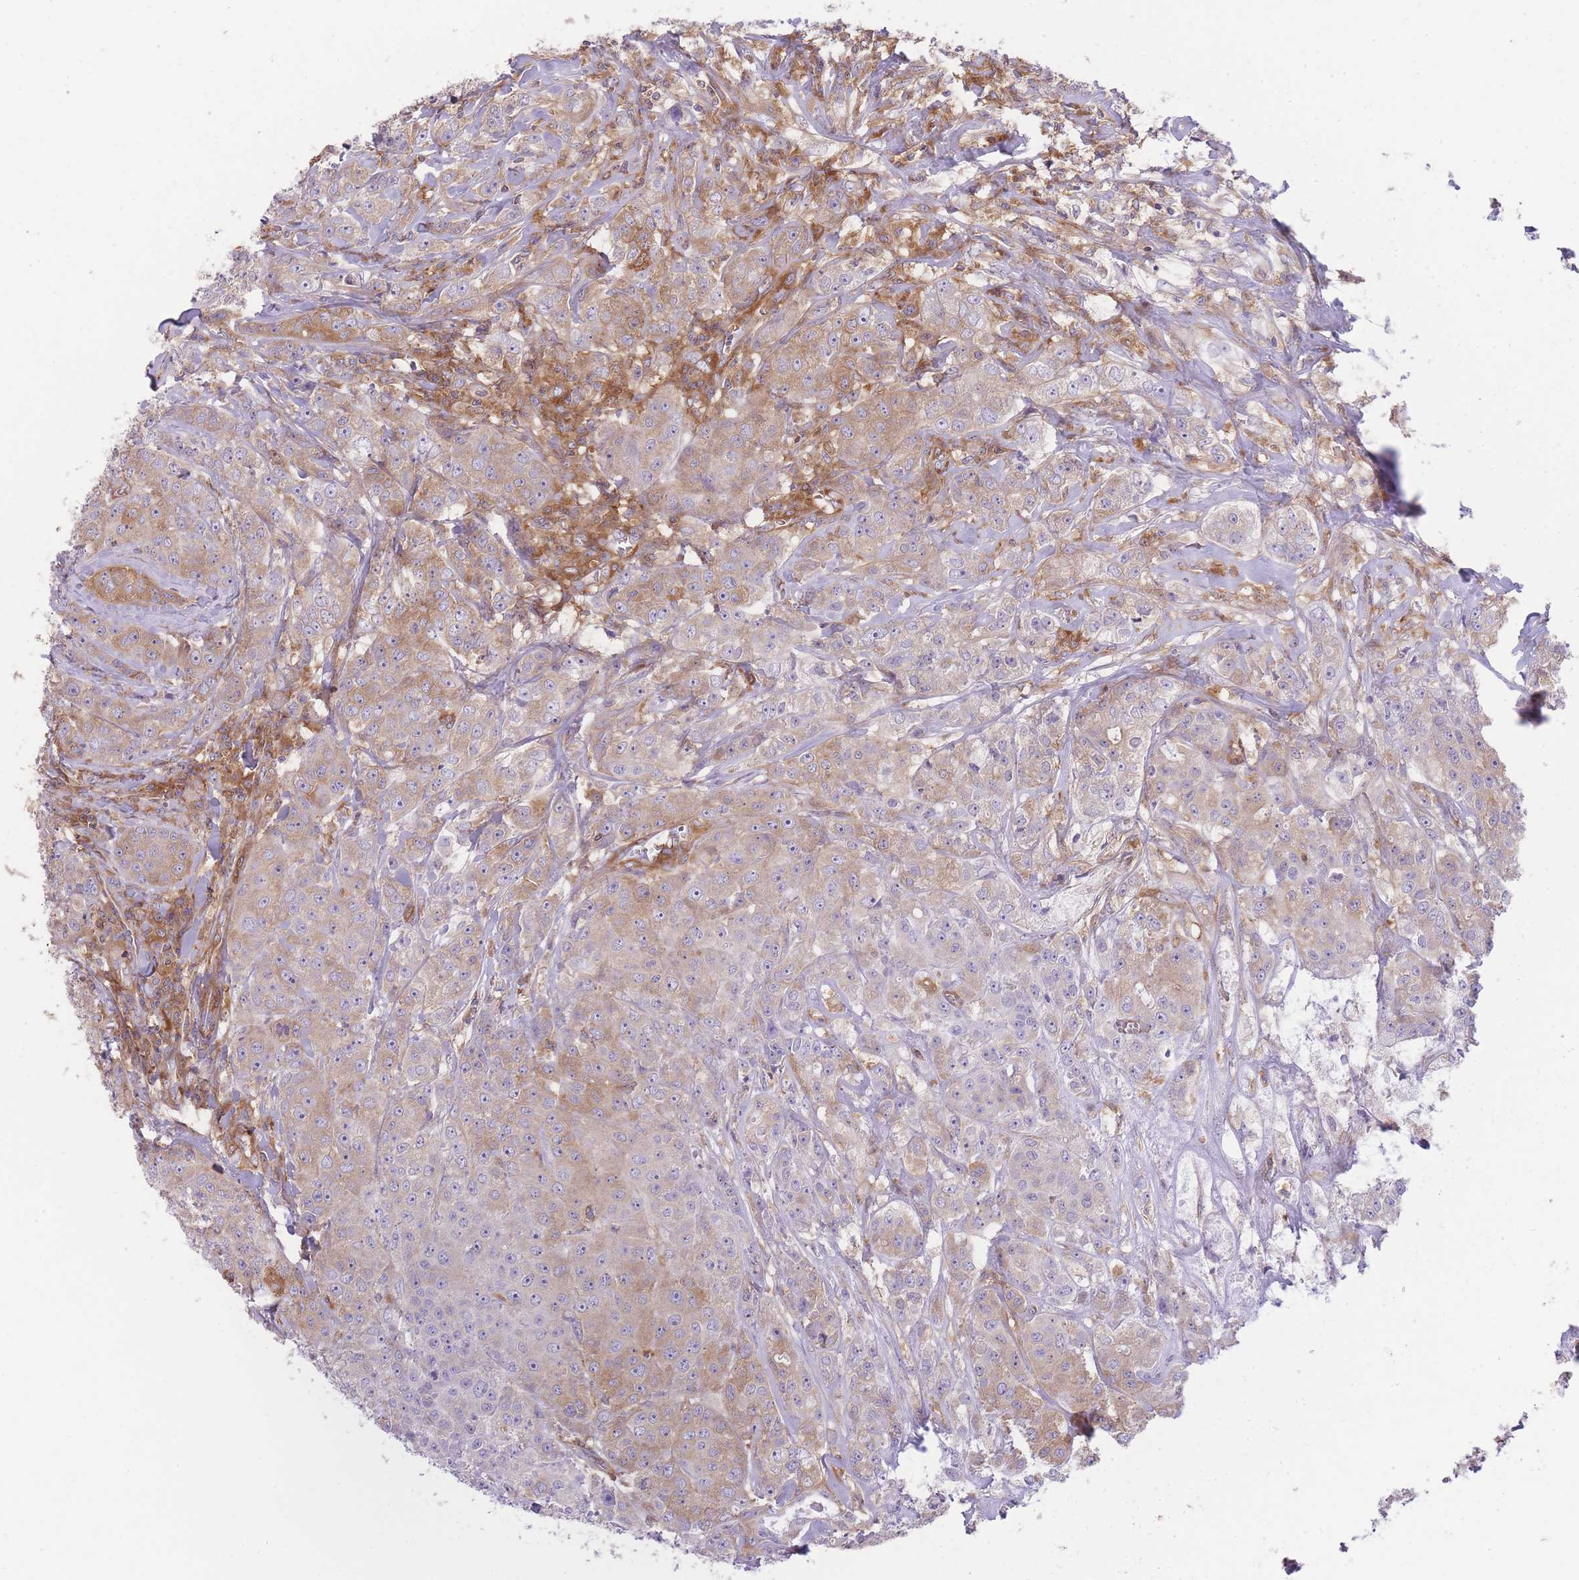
{"staining": {"intensity": "moderate", "quantity": "<25%", "location": "cytoplasmic/membranous"}, "tissue": "breast cancer", "cell_type": "Tumor cells", "image_type": "cancer", "snomed": [{"axis": "morphology", "description": "Duct carcinoma"}, {"axis": "topography", "description": "Breast"}], "caption": "Human breast cancer stained for a protein (brown) displays moderate cytoplasmic/membranous positive staining in about <25% of tumor cells.", "gene": "PRKAR1A", "patient": {"sex": "female", "age": 43}}